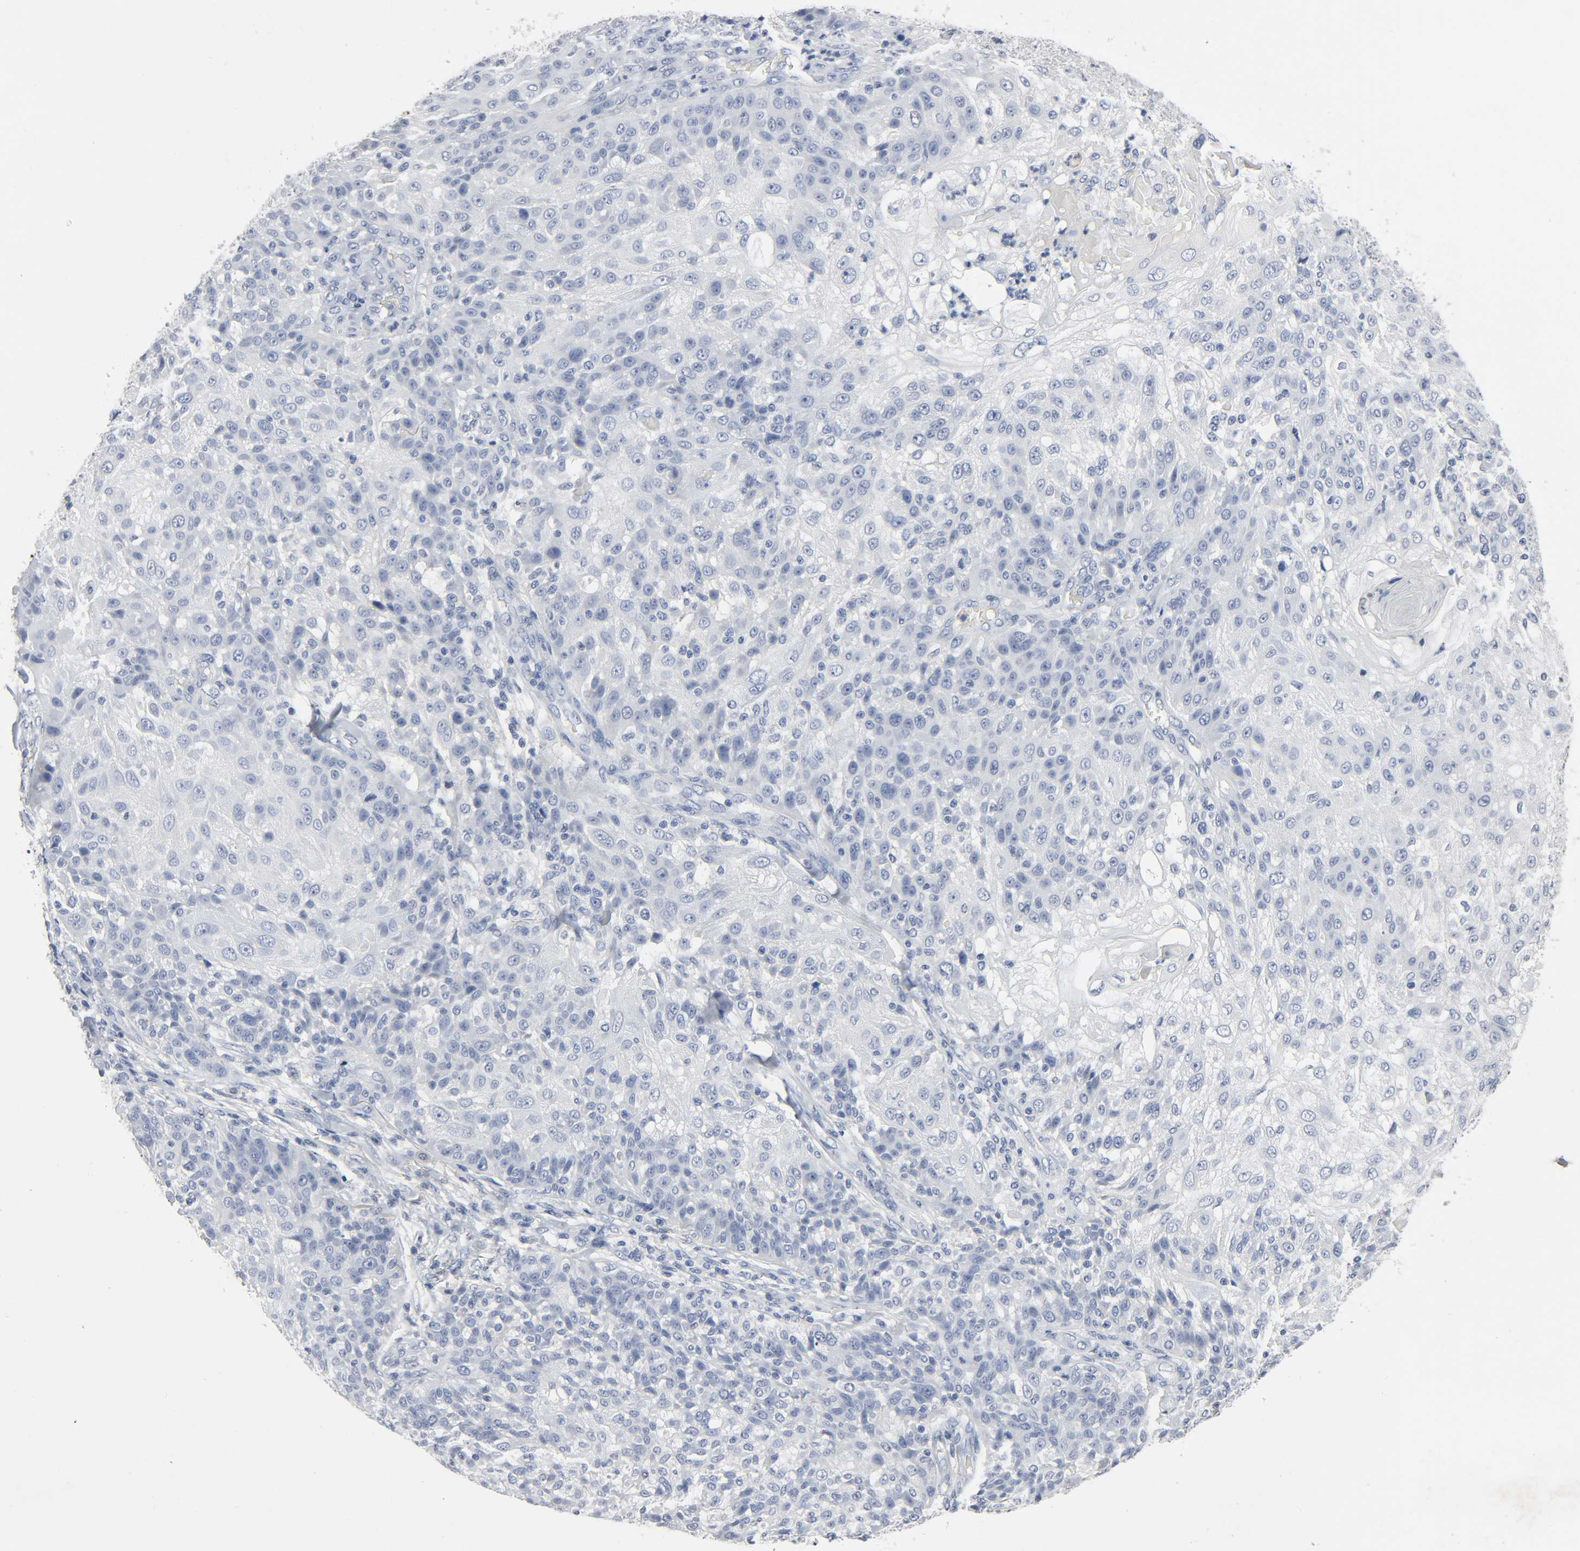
{"staining": {"intensity": "negative", "quantity": "none", "location": "none"}, "tissue": "skin cancer", "cell_type": "Tumor cells", "image_type": "cancer", "snomed": [{"axis": "morphology", "description": "Normal tissue, NOS"}, {"axis": "morphology", "description": "Squamous cell carcinoma, NOS"}, {"axis": "topography", "description": "Skin"}], "caption": "Immunohistochemistry photomicrograph of skin cancer (squamous cell carcinoma) stained for a protein (brown), which displays no staining in tumor cells.", "gene": "FBLN5", "patient": {"sex": "female", "age": 83}}